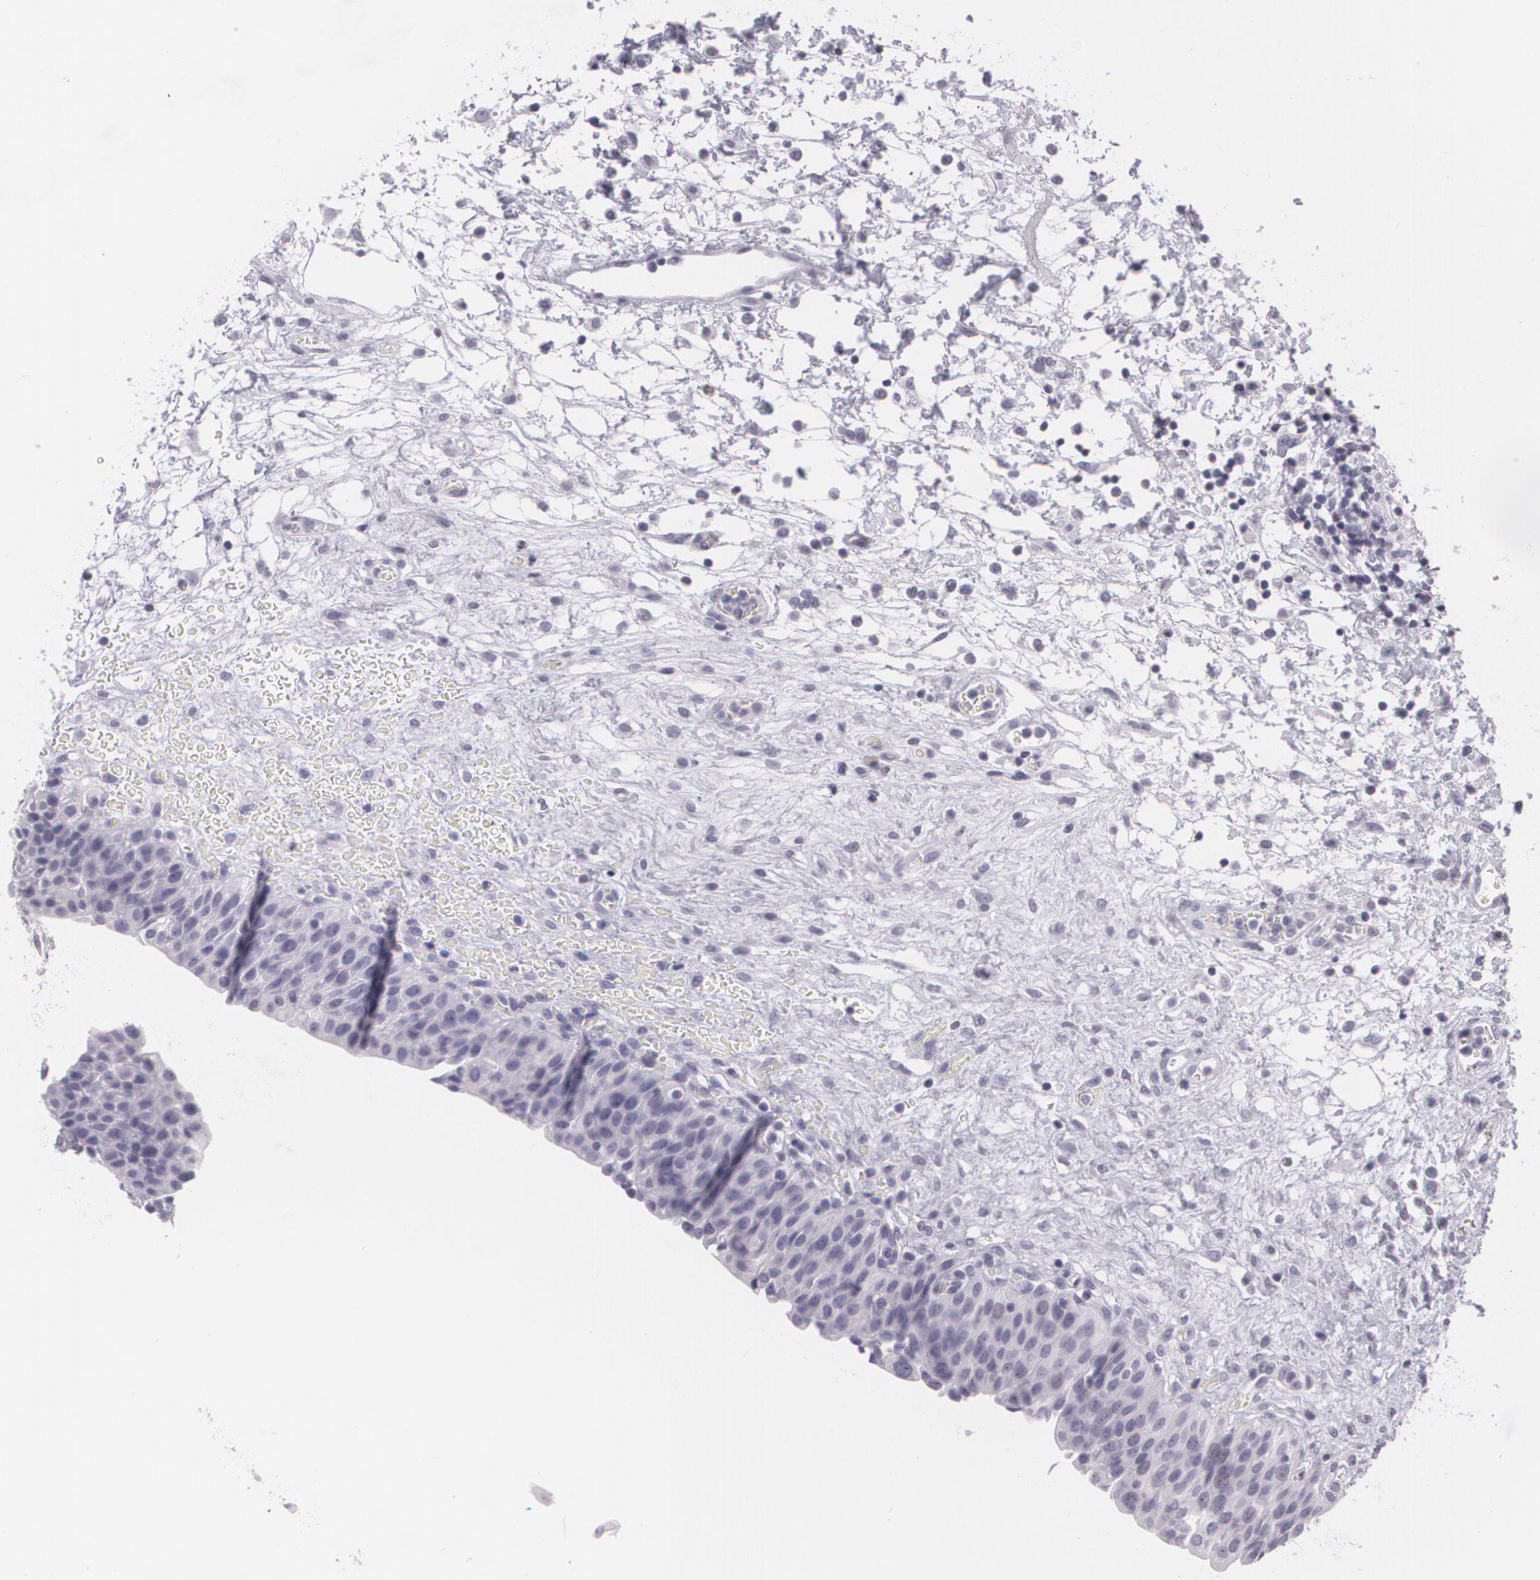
{"staining": {"intensity": "negative", "quantity": "none", "location": "none"}, "tissue": "urinary bladder", "cell_type": "Urothelial cells", "image_type": "normal", "snomed": [{"axis": "morphology", "description": "Normal tissue, NOS"}, {"axis": "topography", "description": "Smooth muscle"}, {"axis": "topography", "description": "Urinary bladder"}], "caption": "The histopathology image exhibits no staining of urothelial cells in unremarkable urinary bladder.", "gene": "MAP2", "patient": {"sex": "male", "age": 35}}